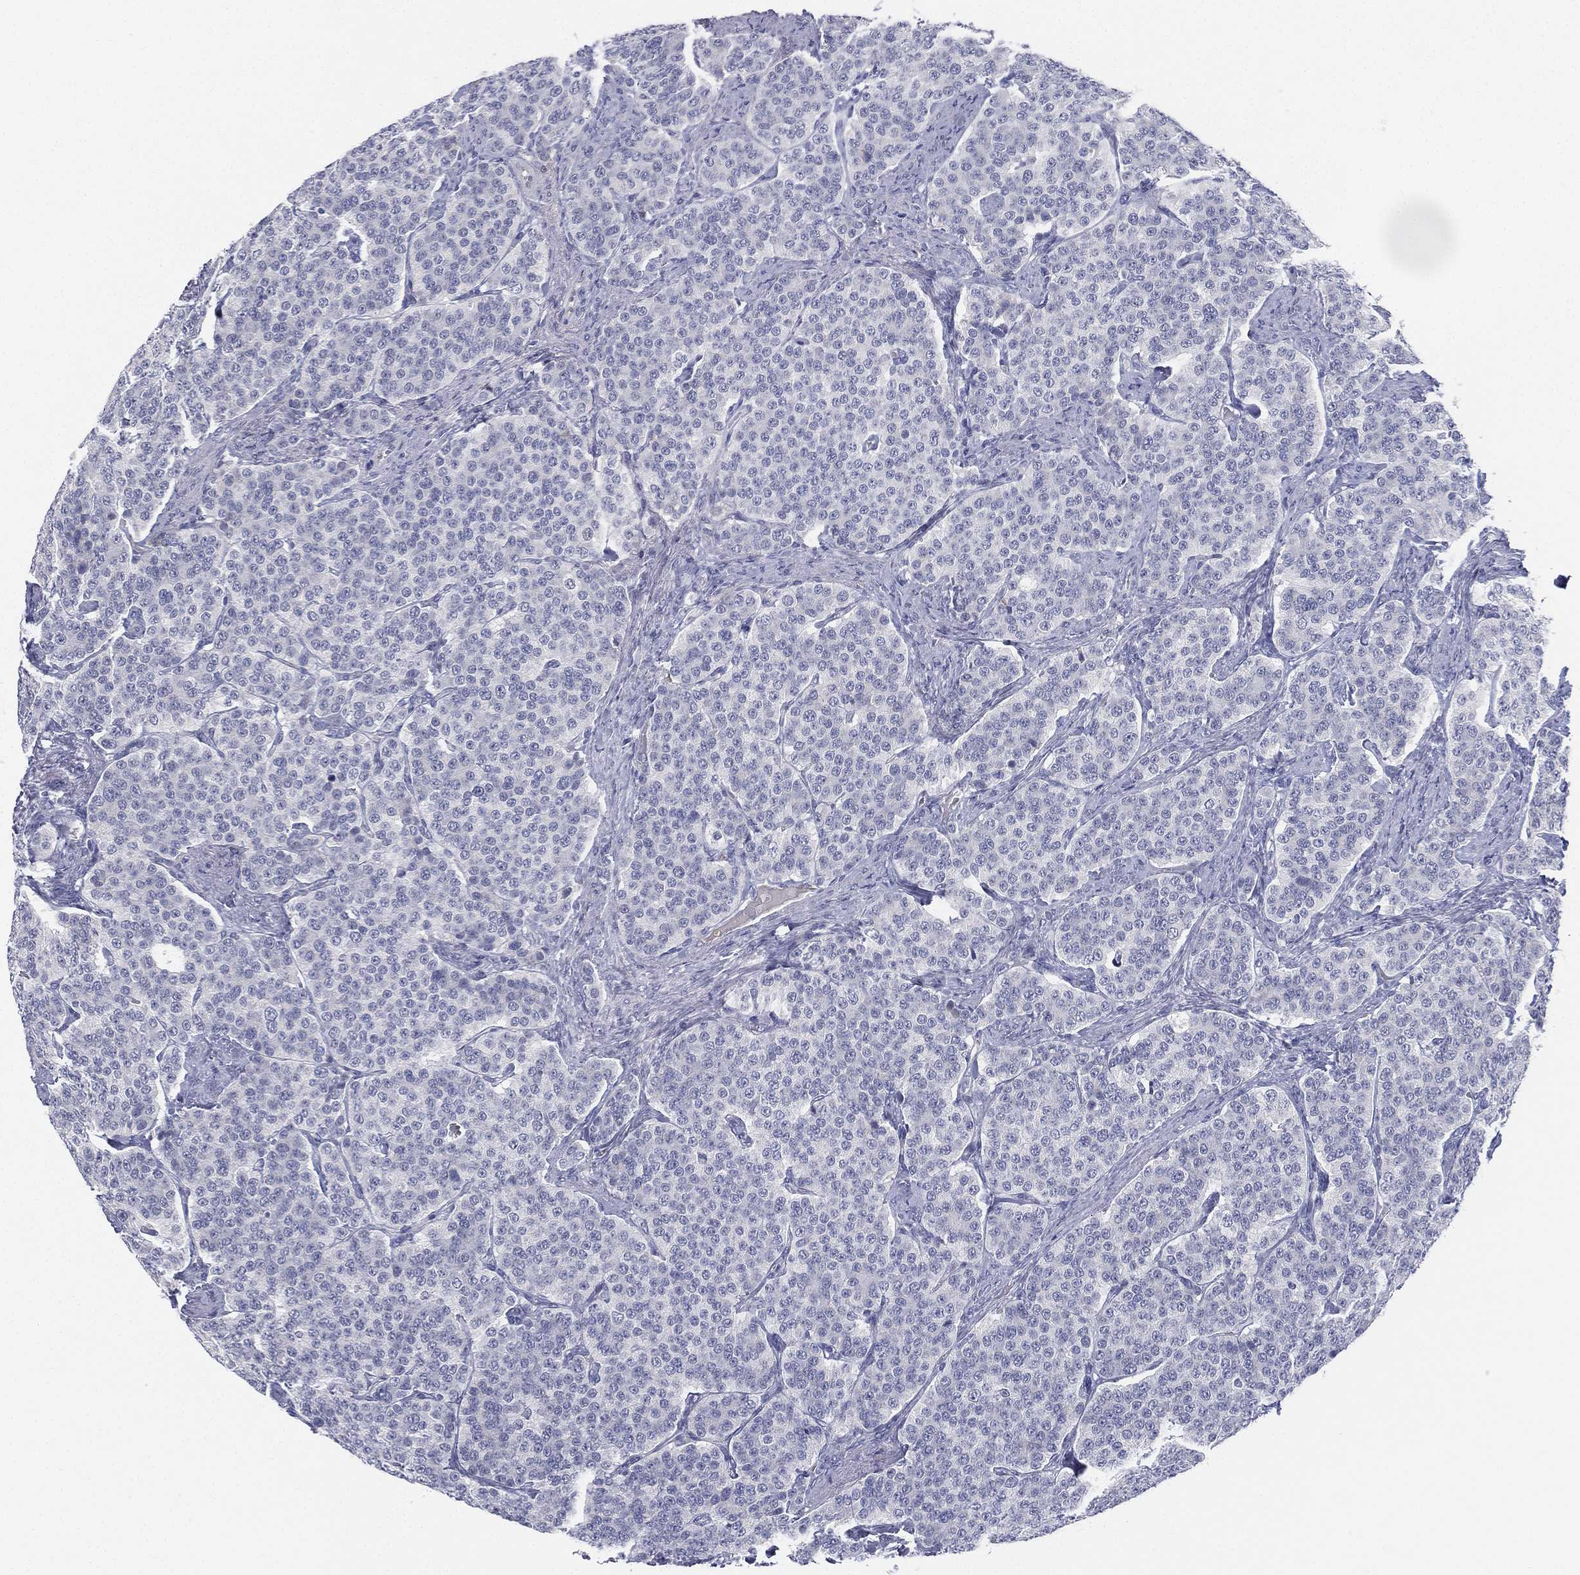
{"staining": {"intensity": "negative", "quantity": "none", "location": "none"}, "tissue": "carcinoid", "cell_type": "Tumor cells", "image_type": "cancer", "snomed": [{"axis": "morphology", "description": "Carcinoid, malignant, NOS"}, {"axis": "topography", "description": "Small intestine"}], "caption": "Tumor cells are negative for protein expression in human carcinoid. (Immunohistochemistry (ihc), brightfield microscopy, high magnification).", "gene": "MLF1", "patient": {"sex": "female", "age": 58}}